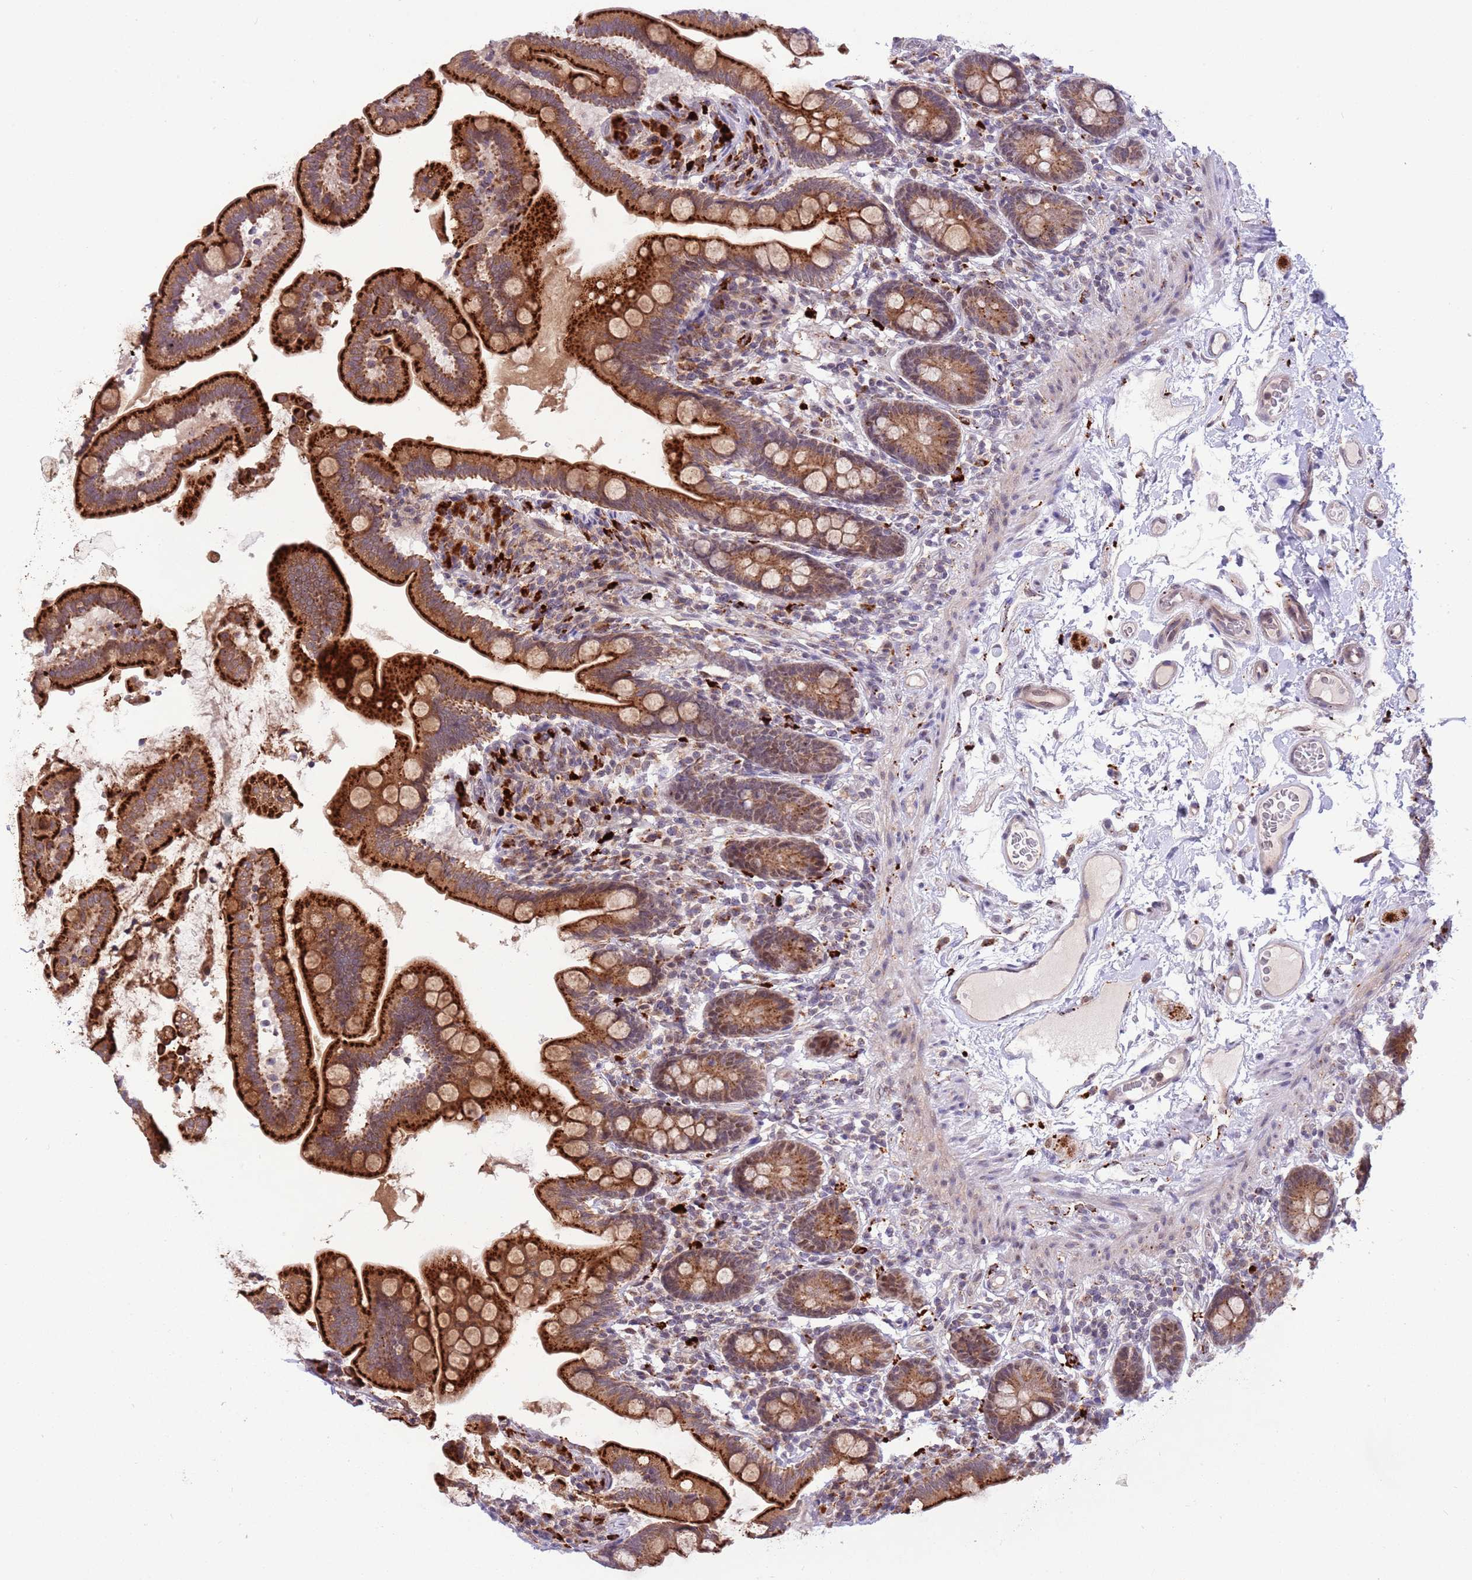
{"staining": {"intensity": "strong", "quantity": ">75%", "location": "cytoplasmic/membranous"}, "tissue": "small intestine", "cell_type": "Glandular cells", "image_type": "normal", "snomed": [{"axis": "morphology", "description": "Normal tissue, NOS"}, {"axis": "topography", "description": "Small intestine"}], "caption": "A brown stain shows strong cytoplasmic/membranous expression of a protein in glandular cells of benign small intestine. Using DAB (3,3'-diaminobenzidine) (brown) and hematoxylin (blue) stains, captured at high magnification using brightfield microscopy.", "gene": "TRIM27", "patient": {"sex": "female", "age": 64}}